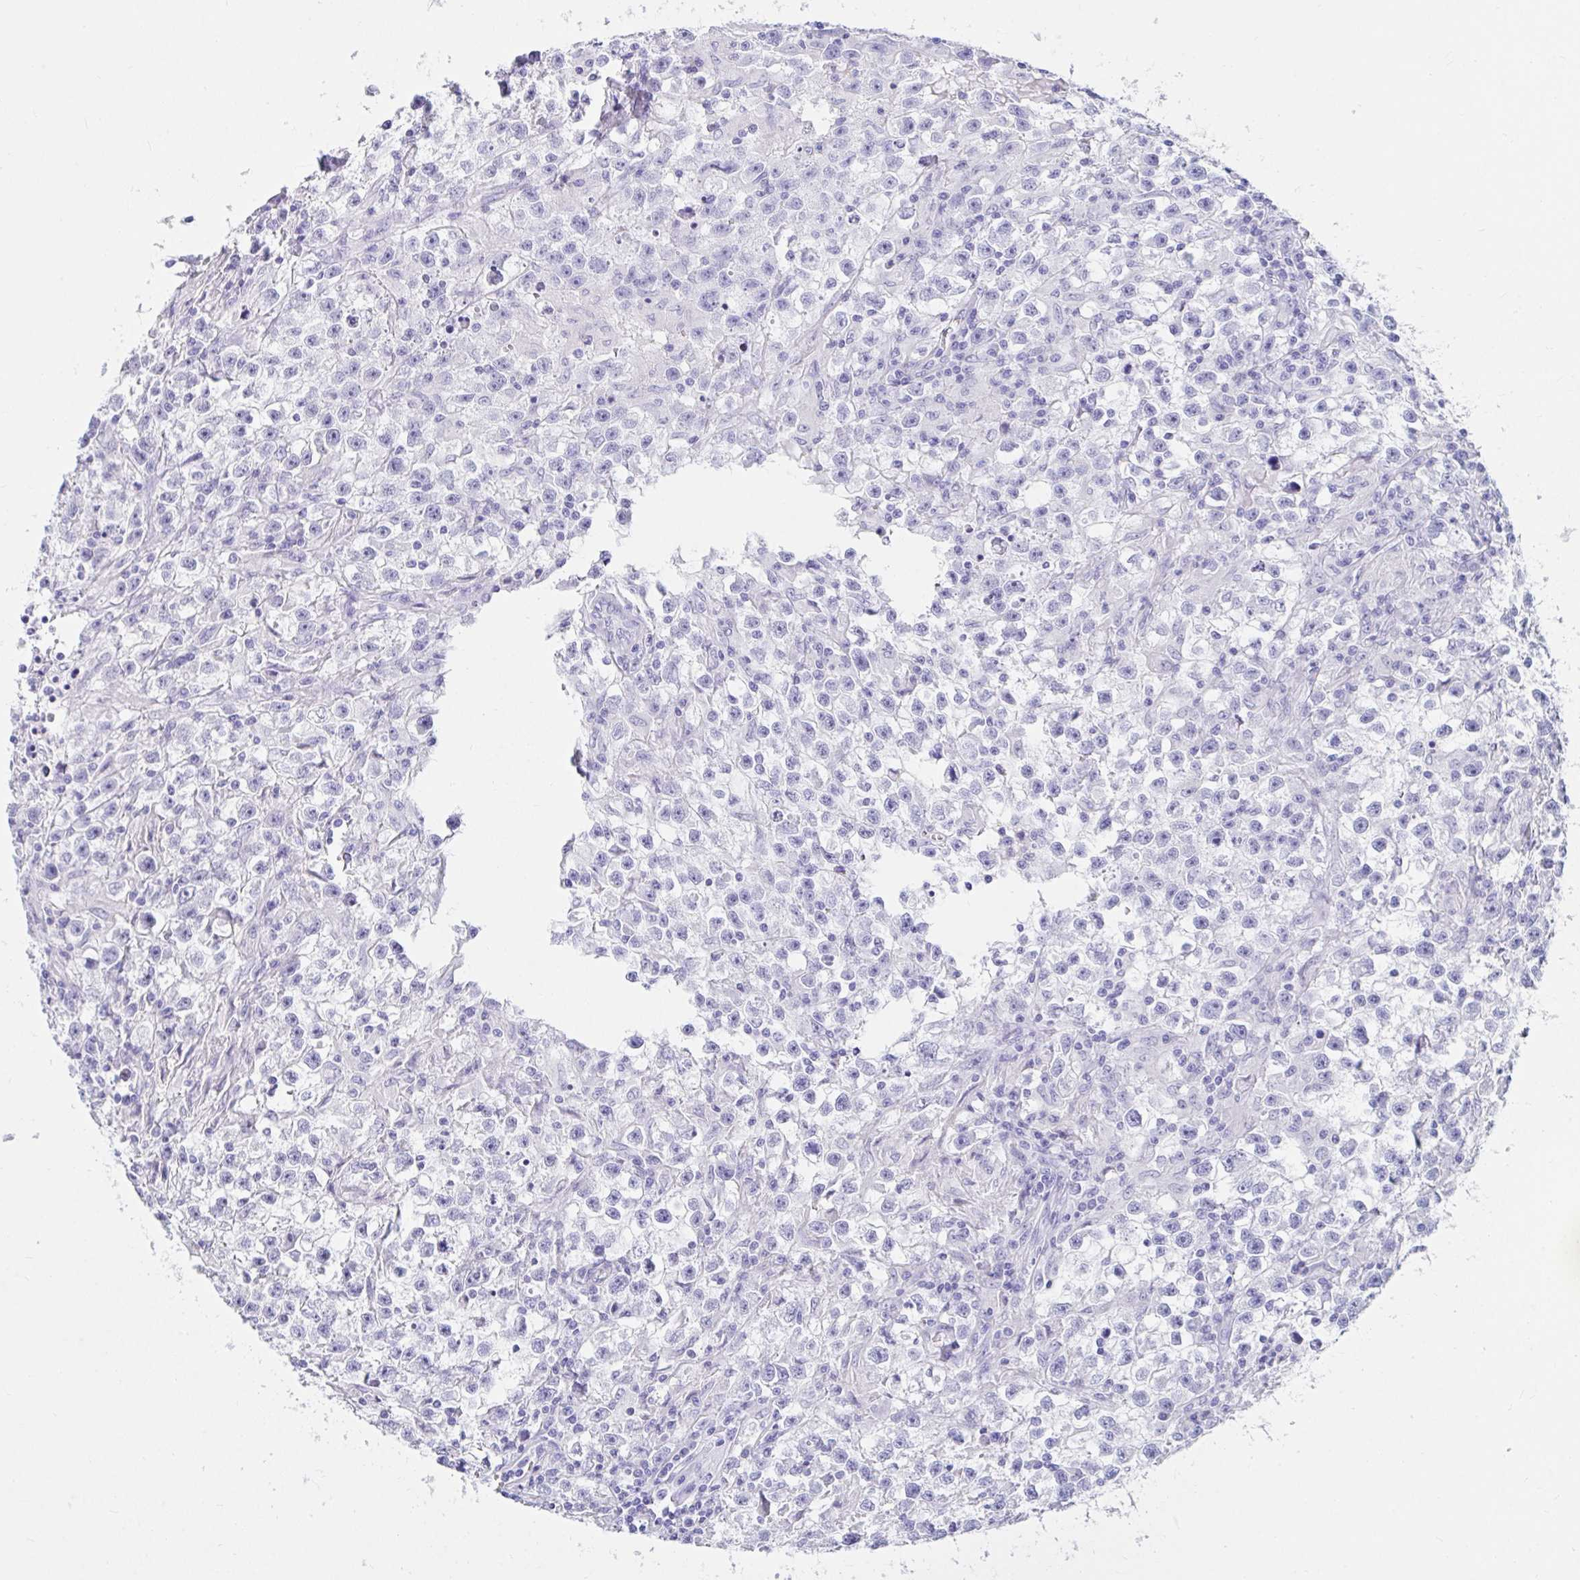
{"staining": {"intensity": "negative", "quantity": "none", "location": "none"}, "tissue": "testis cancer", "cell_type": "Tumor cells", "image_type": "cancer", "snomed": [{"axis": "morphology", "description": "Seminoma, NOS"}, {"axis": "topography", "description": "Testis"}], "caption": "Tumor cells show no significant staining in testis seminoma.", "gene": "DPEP3", "patient": {"sex": "male", "age": 31}}